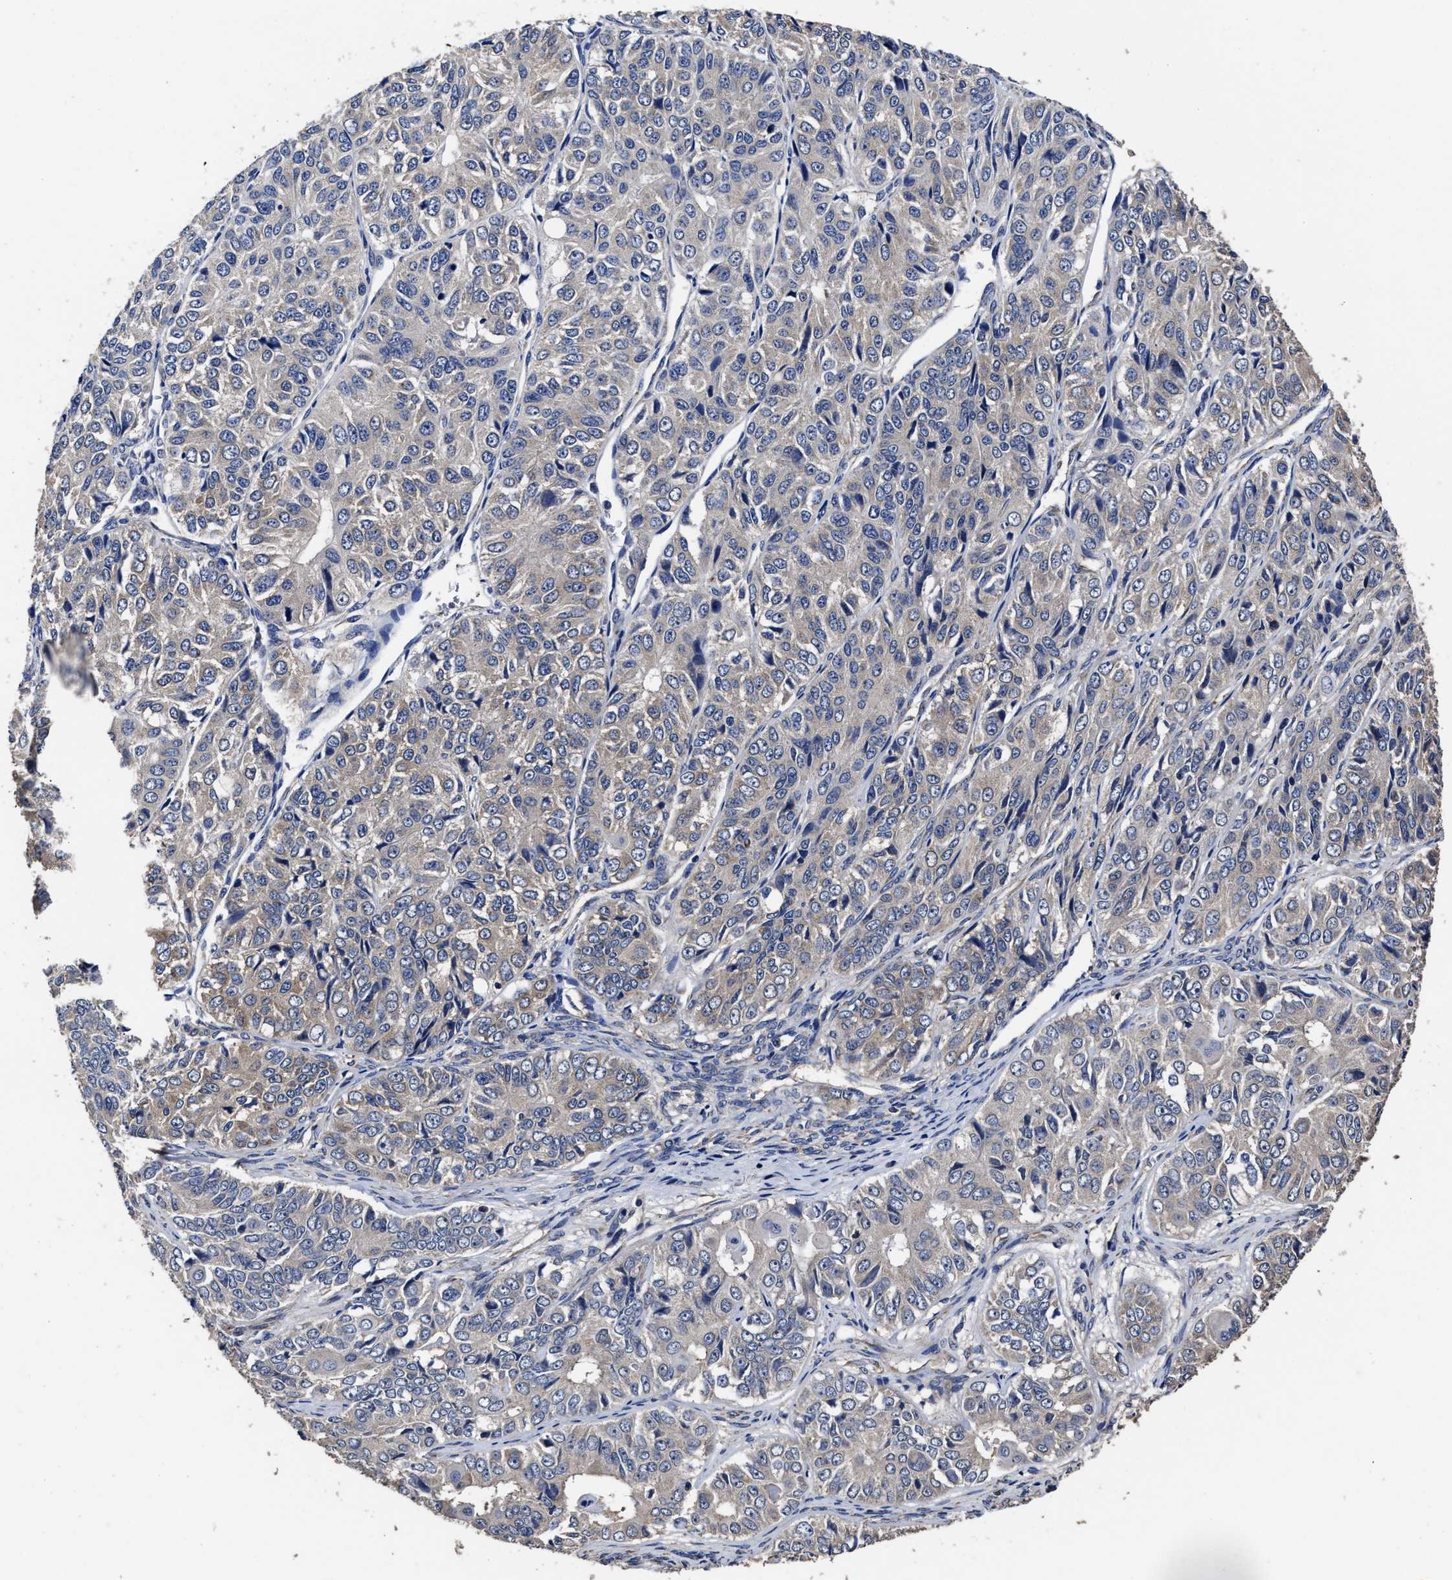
{"staining": {"intensity": "negative", "quantity": "none", "location": "none"}, "tissue": "ovarian cancer", "cell_type": "Tumor cells", "image_type": "cancer", "snomed": [{"axis": "morphology", "description": "Carcinoma, endometroid"}, {"axis": "topography", "description": "Ovary"}], "caption": "Micrograph shows no significant protein positivity in tumor cells of ovarian endometroid carcinoma.", "gene": "AVEN", "patient": {"sex": "female", "age": 51}}